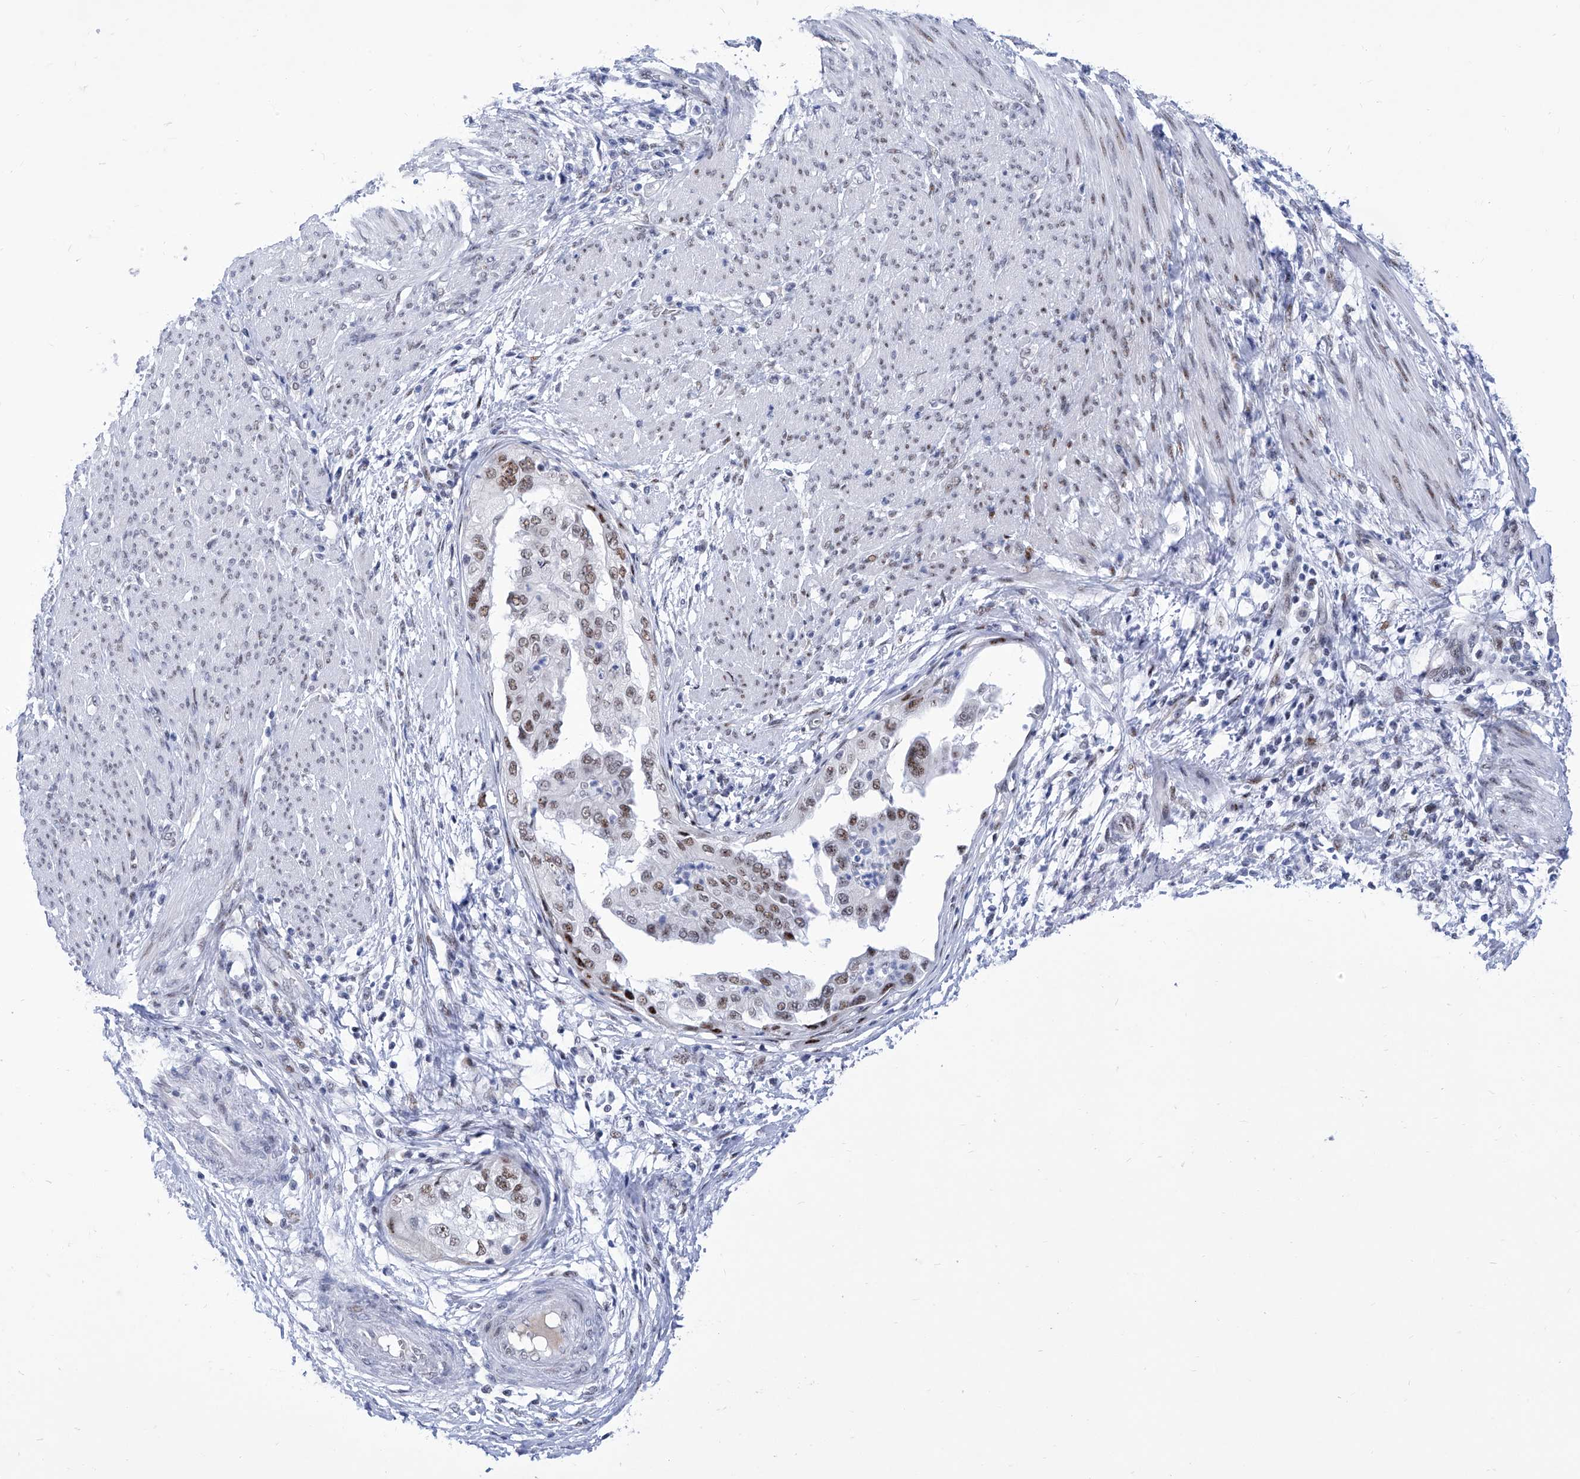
{"staining": {"intensity": "moderate", "quantity": ">75%", "location": "nuclear"}, "tissue": "endometrial cancer", "cell_type": "Tumor cells", "image_type": "cancer", "snomed": [{"axis": "morphology", "description": "Adenocarcinoma, NOS"}, {"axis": "topography", "description": "Endometrium"}], "caption": "Endometrial adenocarcinoma stained with DAB immunohistochemistry demonstrates medium levels of moderate nuclear staining in approximately >75% of tumor cells. (Brightfield microscopy of DAB IHC at high magnification).", "gene": "SART1", "patient": {"sex": "female", "age": 85}}